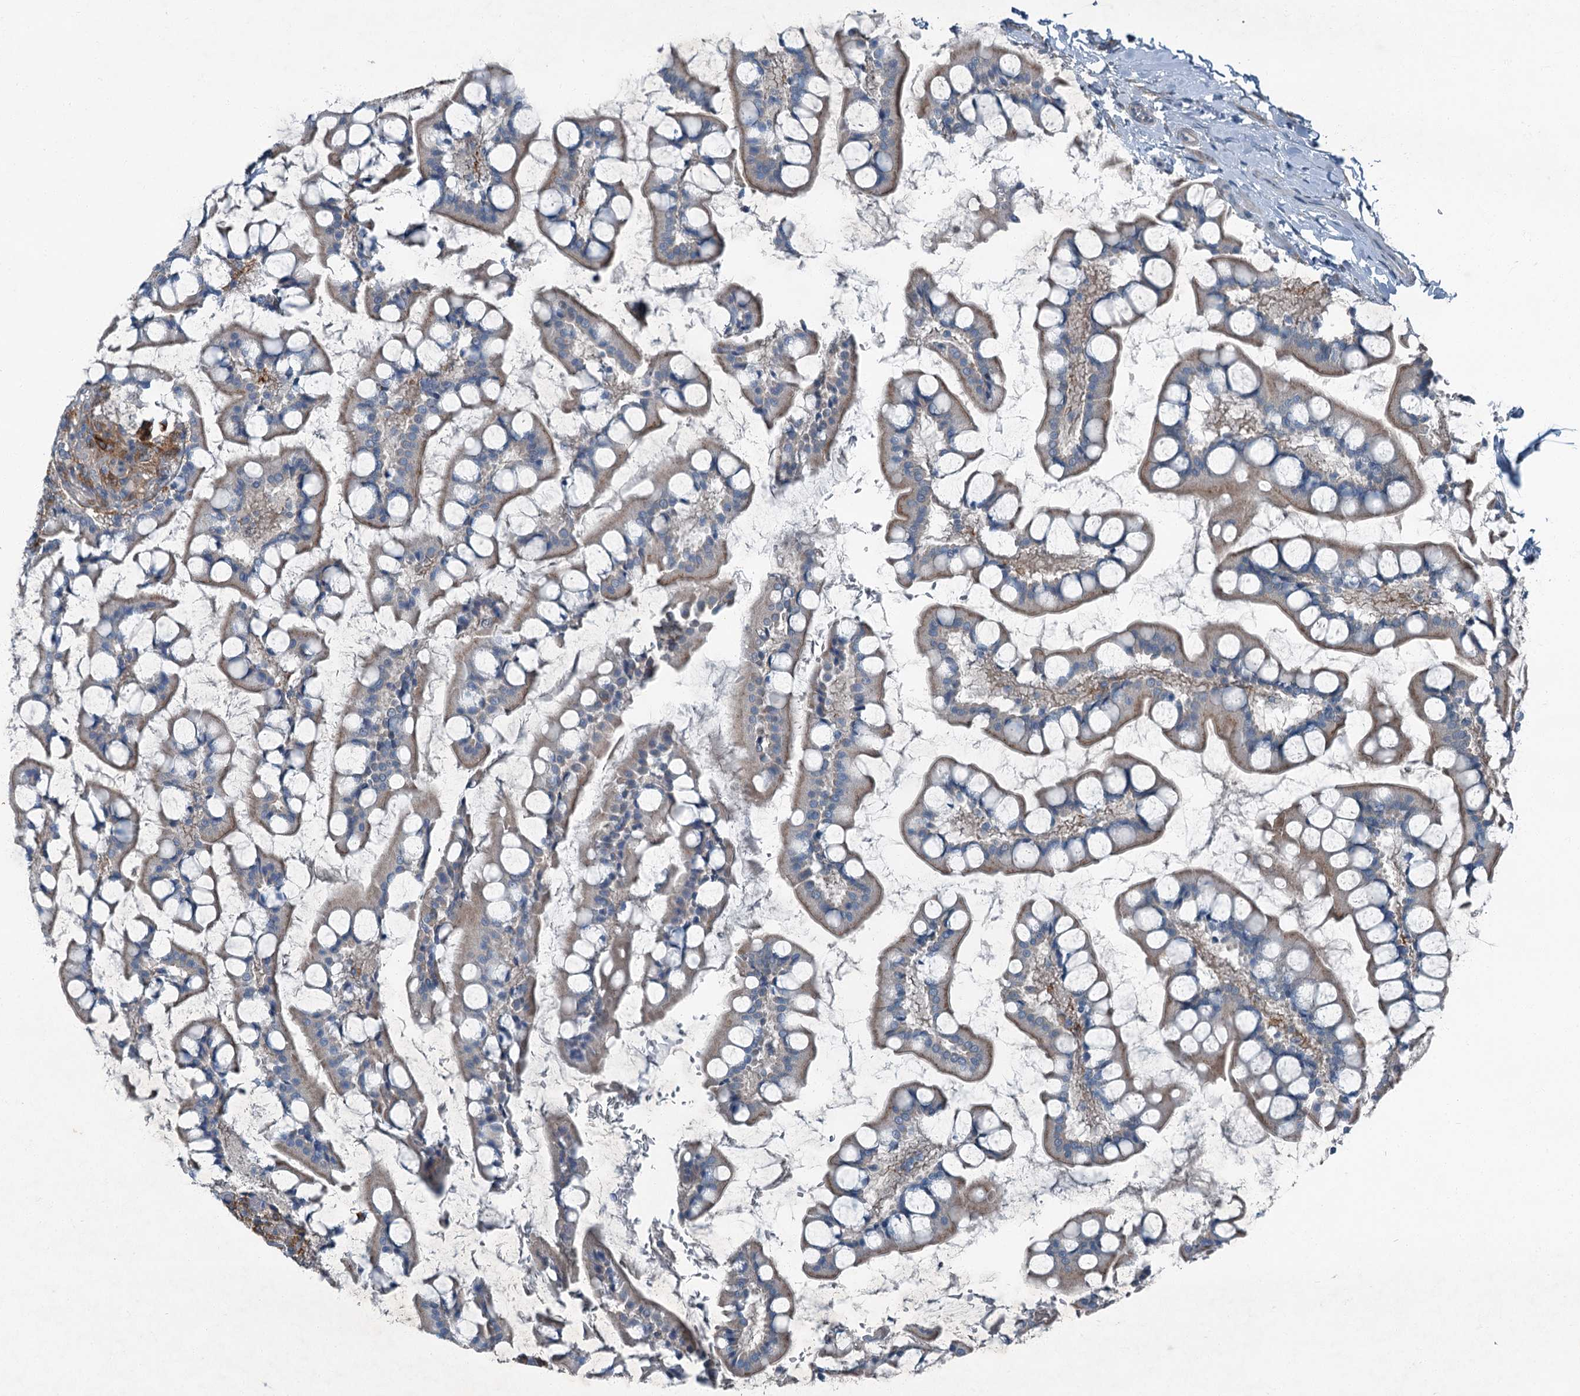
{"staining": {"intensity": "moderate", "quantity": ">75%", "location": "cytoplasmic/membranous"}, "tissue": "small intestine", "cell_type": "Glandular cells", "image_type": "normal", "snomed": [{"axis": "morphology", "description": "Normal tissue, NOS"}, {"axis": "topography", "description": "Small intestine"}], "caption": "Human small intestine stained with a brown dye reveals moderate cytoplasmic/membranous positive expression in about >75% of glandular cells.", "gene": "AXL", "patient": {"sex": "male", "age": 52}}